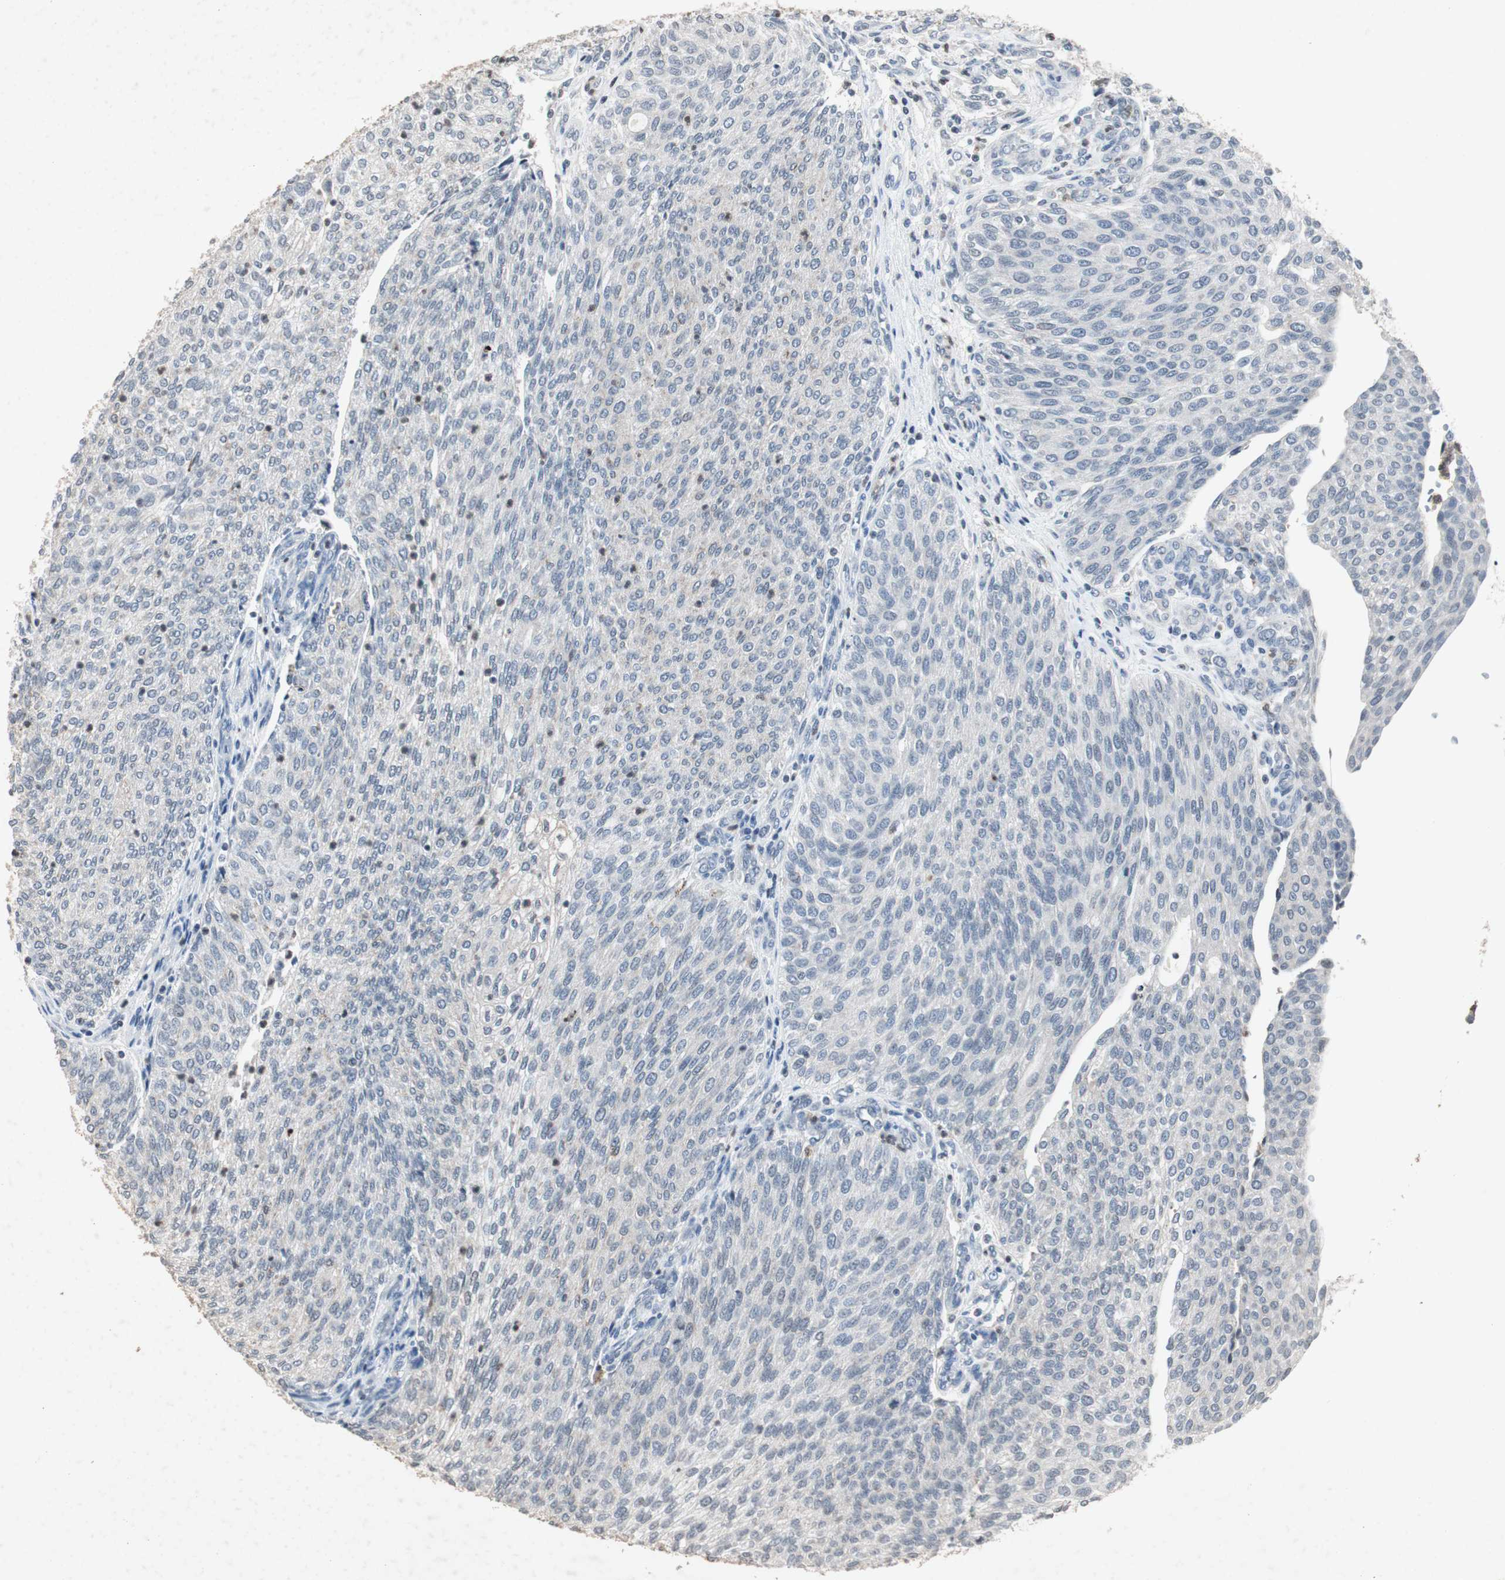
{"staining": {"intensity": "negative", "quantity": "none", "location": "none"}, "tissue": "urothelial cancer", "cell_type": "Tumor cells", "image_type": "cancer", "snomed": [{"axis": "morphology", "description": "Urothelial carcinoma, Low grade"}, {"axis": "topography", "description": "Urinary bladder"}], "caption": "Immunohistochemistry of human urothelial carcinoma (low-grade) reveals no positivity in tumor cells.", "gene": "ADNP2", "patient": {"sex": "female", "age": 79}}